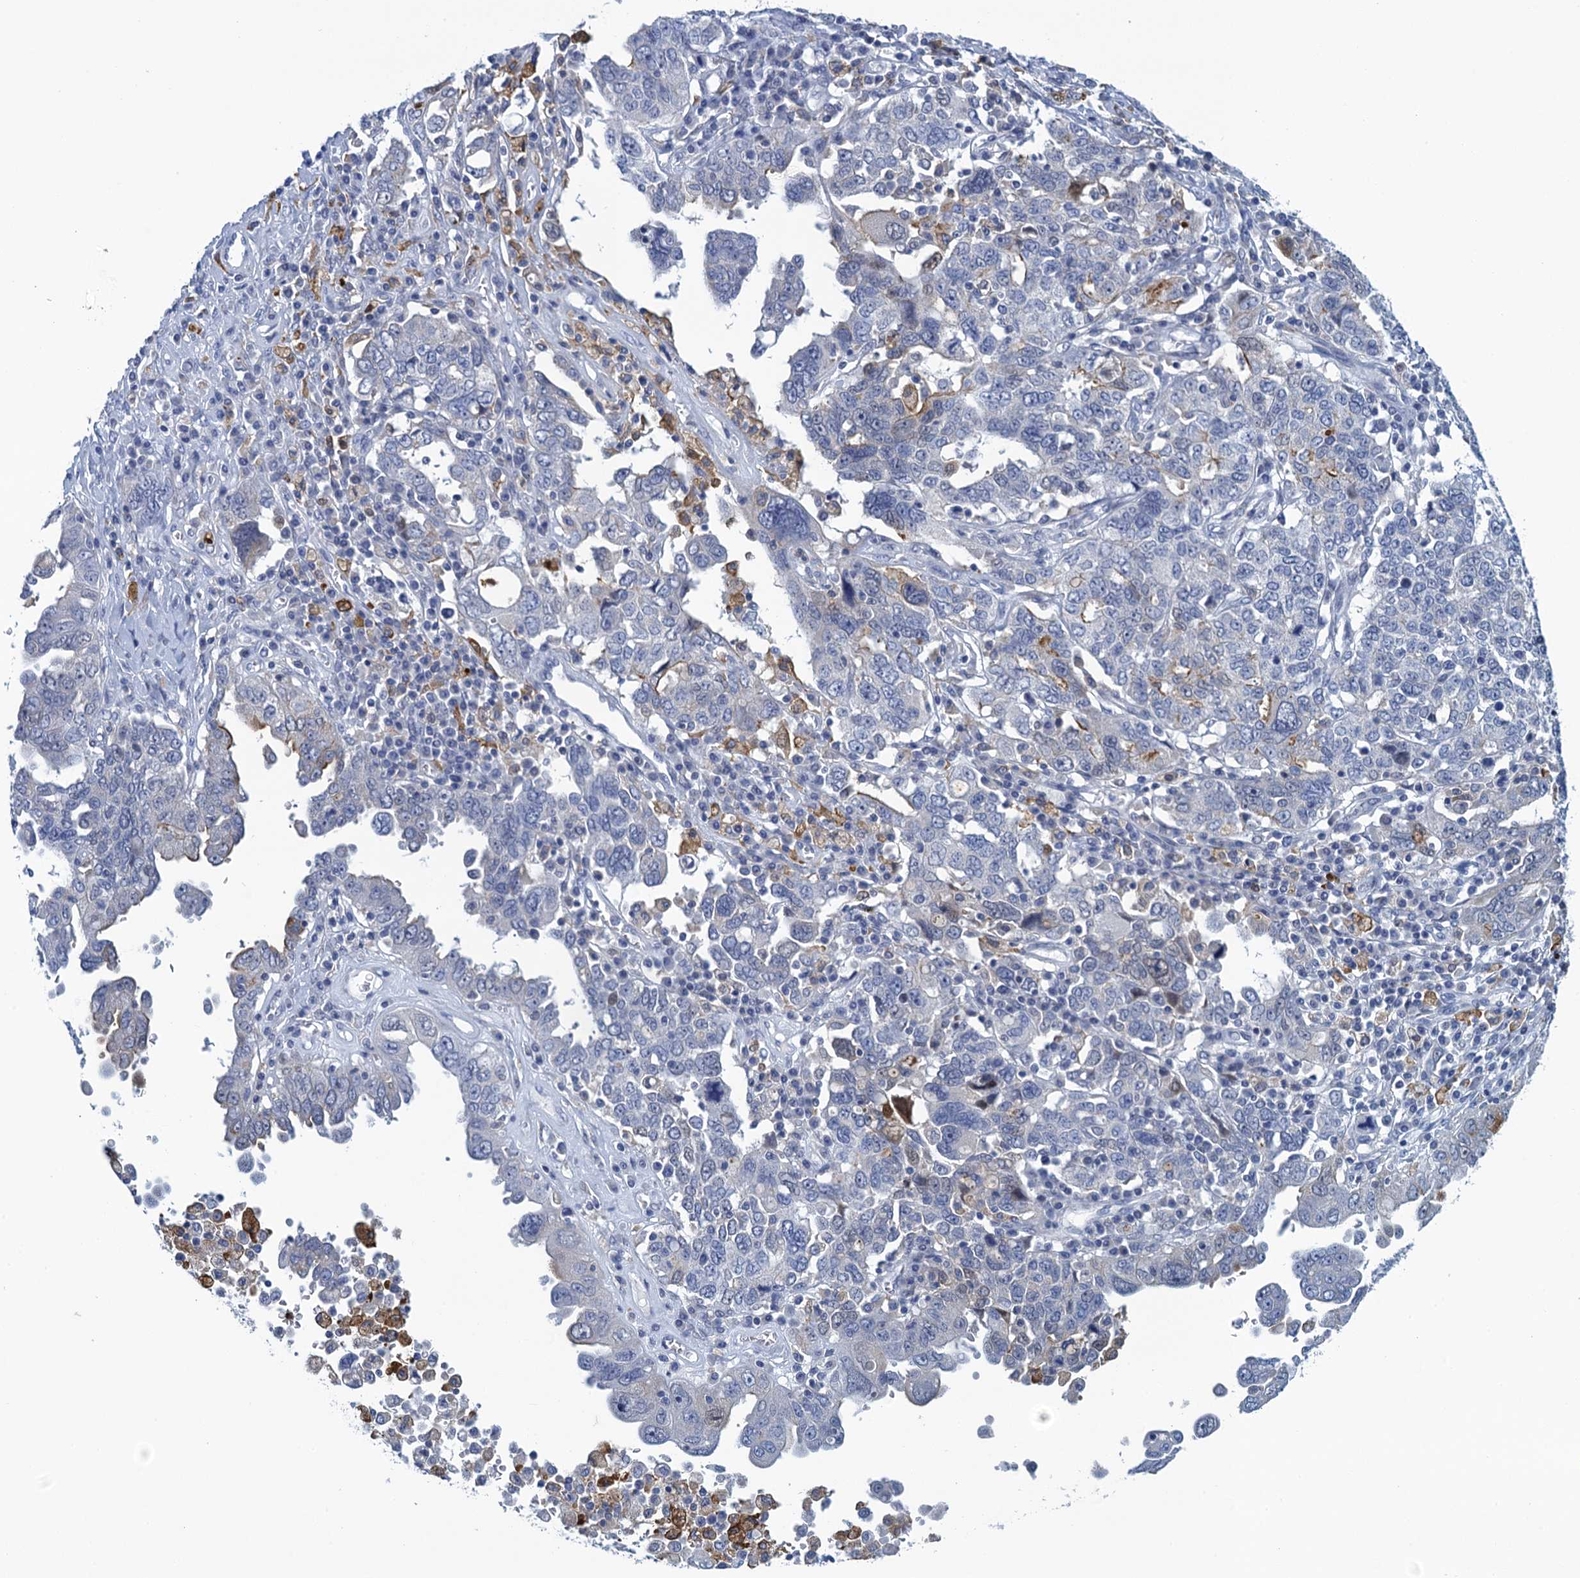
{"staining": {"intensity": "negative", "quantity": "none", "location": "none"}, "tissue": "ovarian cancer", "cell_type": "Tumor cells", "image_type": "cancer", "snomed": [{"axis": "morphology", "description": "Carcinoma, endometroid"}, {"axis": "topography", "description": "Ovary"}], "caption": "Human ovarian cancer stained for a protein using immunohistochemistry reveals no staining in tumor cells.", "gene": "SCEL", "patient": {"sex": "female", "age": 62}}